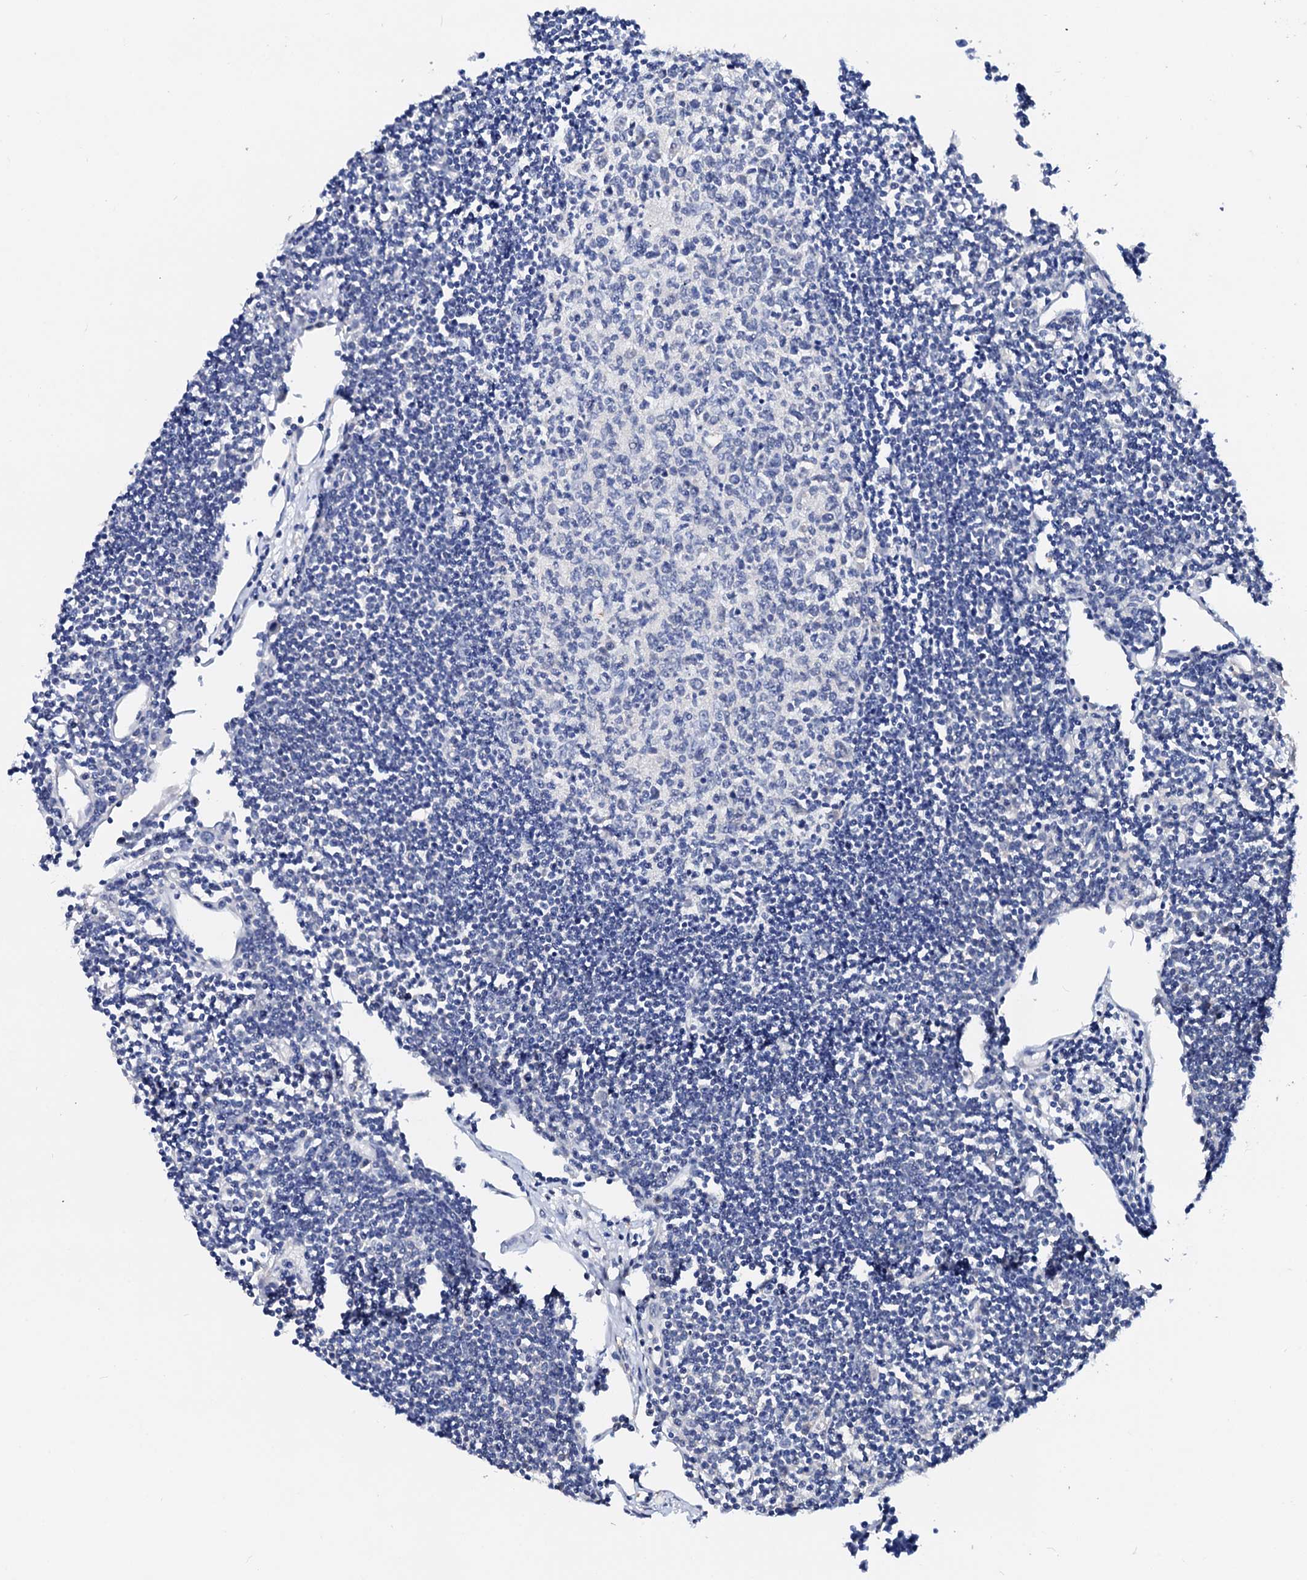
{"staining": {"intensity": "negative", "quantity": "none", "location": "none"}, "tissue": "lymph node", "cell_type": "Germinal center cells", "image_type": "normal", "snomed": [{"axis": "morphology", "description": "Normal tissue, NOS"}, {"axis": "topography", "description": "Lymph node"}], "caption": "Immunohistochemistry of unremarkable lymph node displays no staining in germinal center cells.", "gene": "CSN2", "patient": {"sex": "female", "age": 11}}